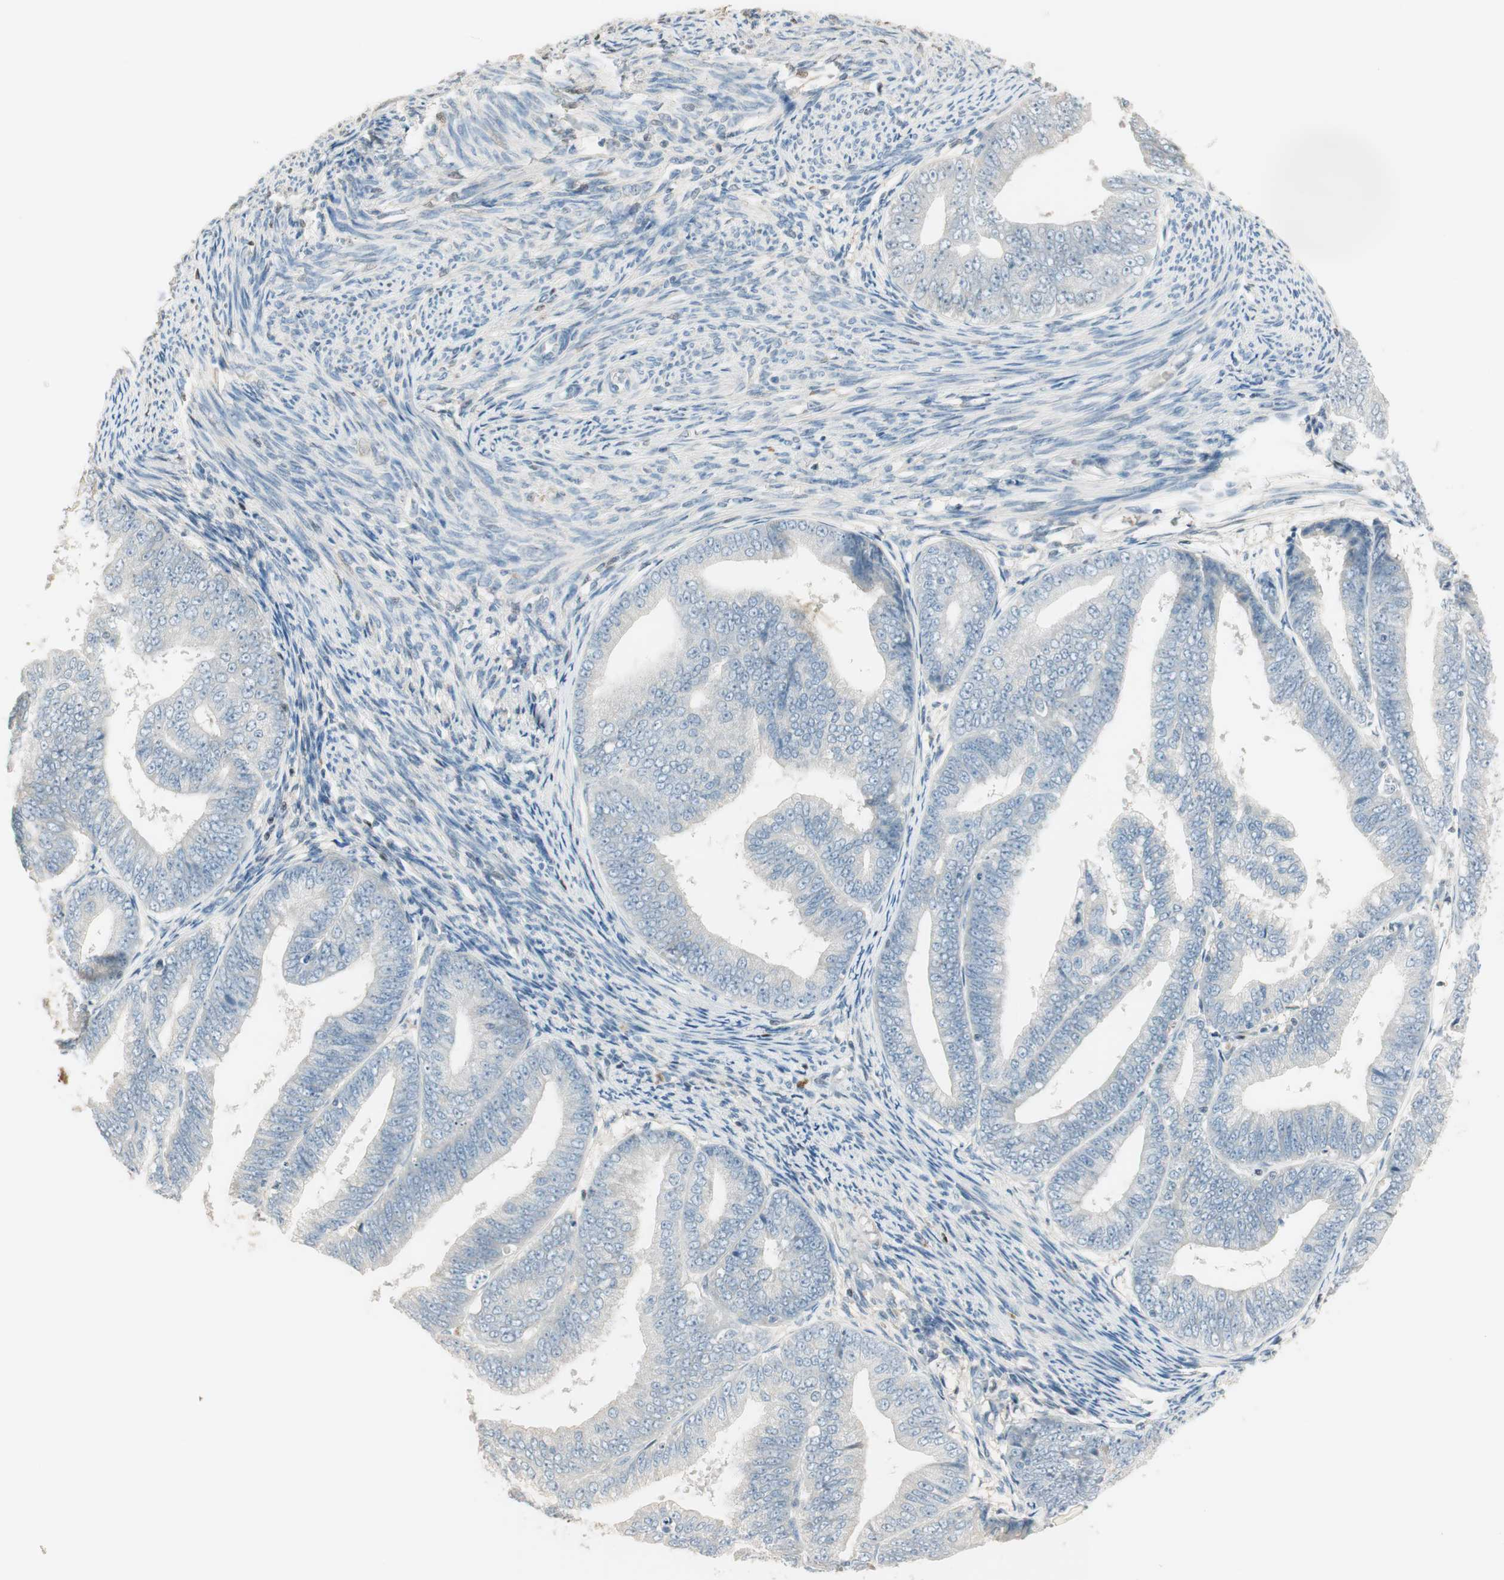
{"staining": {"intensity": "negative", "quantity": "none", "location": "none"}, "tissue": "endometrial cancer", "cell_type": "Tumor cells", "image_type": "cancer", "snomed": [{"axis": "morphology", "description": "Adenocarcinoma, NOS"}, {"axis": "topography", "description": "Endometrium"}], "caption": "IHC histopathology image of neoplastic tissue: human endometrial adenocarcinoma stained with DAB (3,3'-diaminobenzidine) shows no significant protein positivity in tumor cells.", "gene": "RUNX2", "patient": {"sex": "female", "age": 63}}